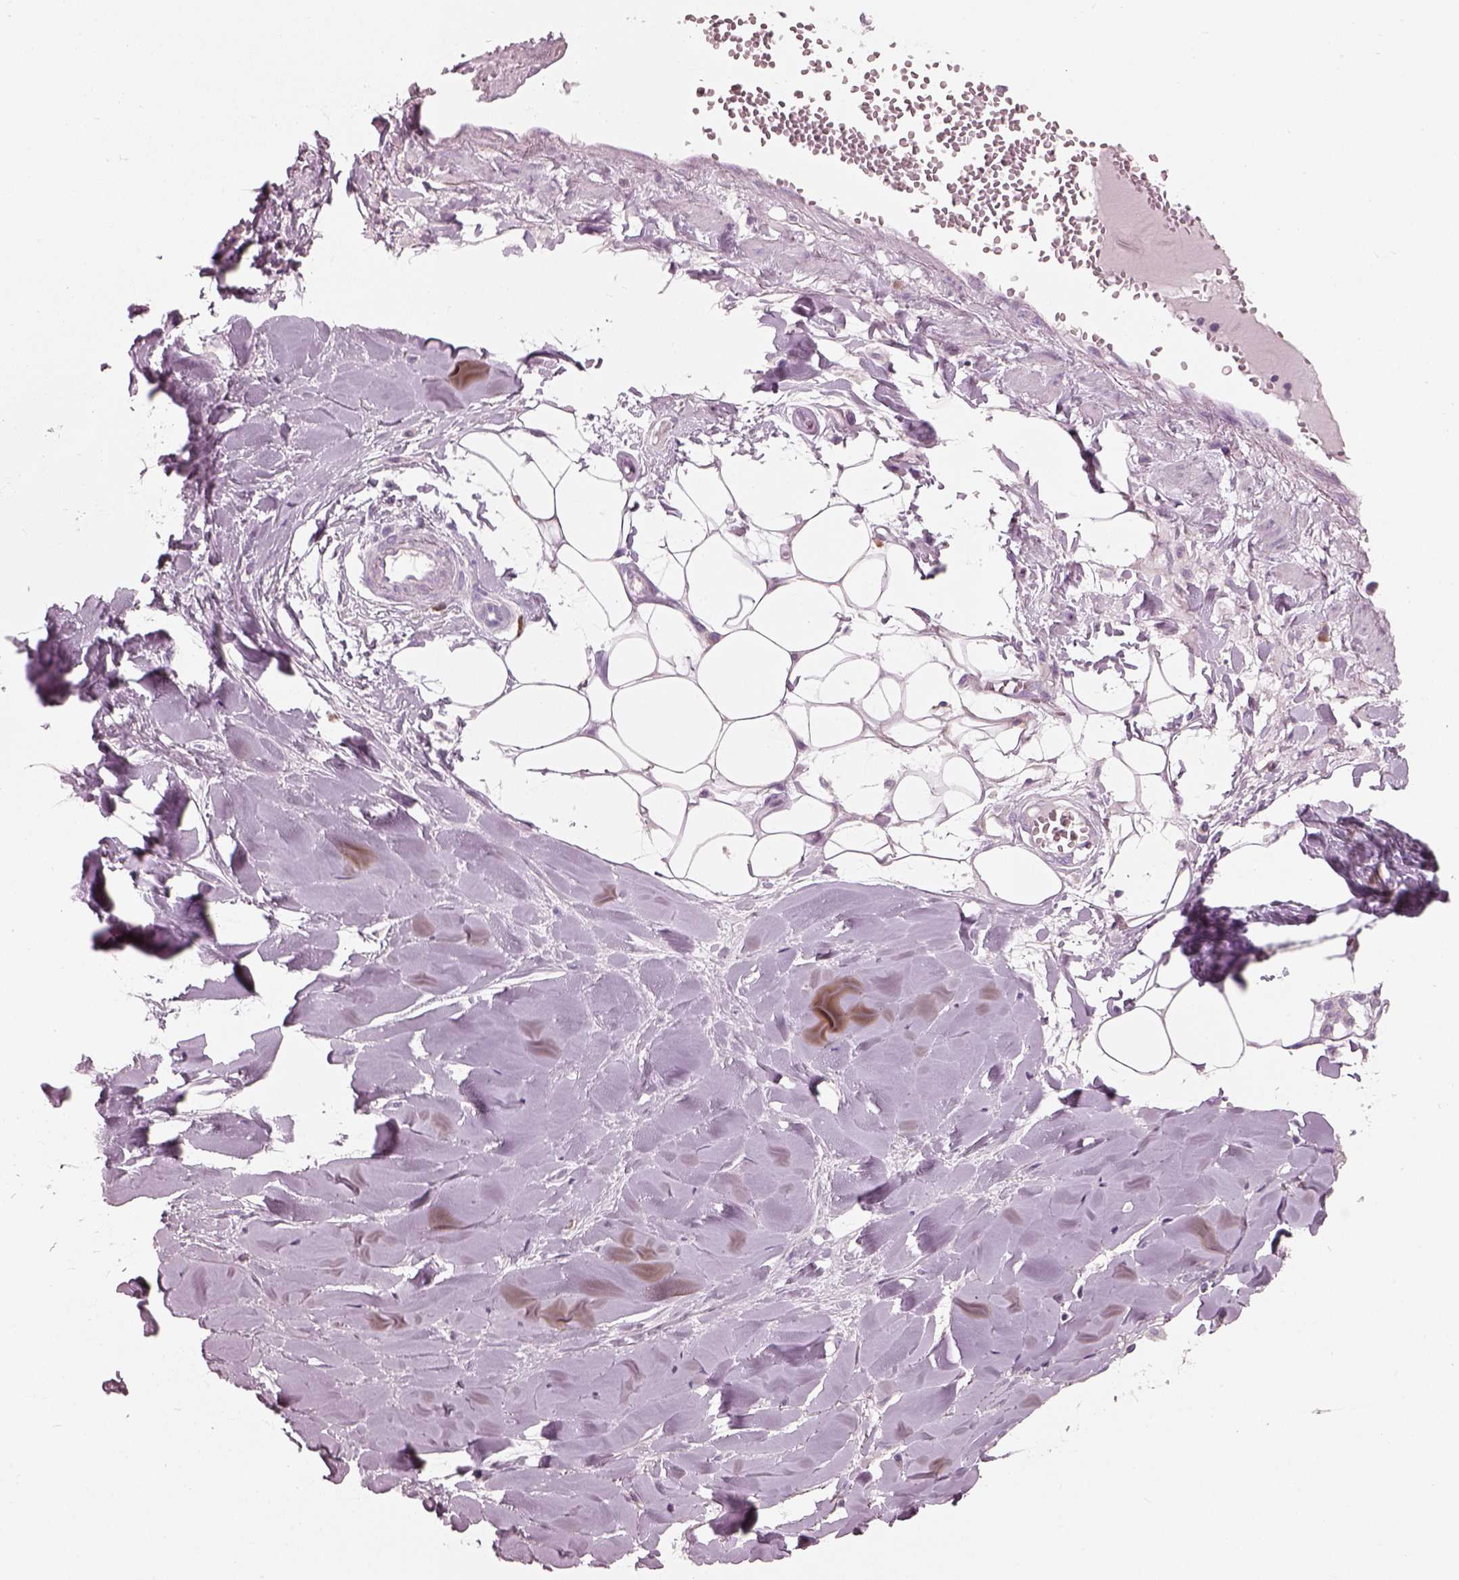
{"staining": {"intensity": "negative", "quantity": "none", "location": "none"}, "tissue": "adipose tissue", "cell_type": "Adipocytes", "image_type": "normal", "snomed": [{"axis": "morphology", "description": "Normal tissue, NOS"}, {"axis": "morphology", "description": "Squamous cell carcinoma, NOS"}, {"axis": "topography", "description": "Cartilage tissue"}, {"axis": "topography", "description": "Bronchus"}, {"axis": "topography", "description": "Lung"}], "caption": "Immunohistochemistry of benign human adipose tissue exhibits no positivity in adipocytes. Nuclei are stained in blue.", "gene": "SLC27A2", "patient": {"sex": "male", "age": 66}}